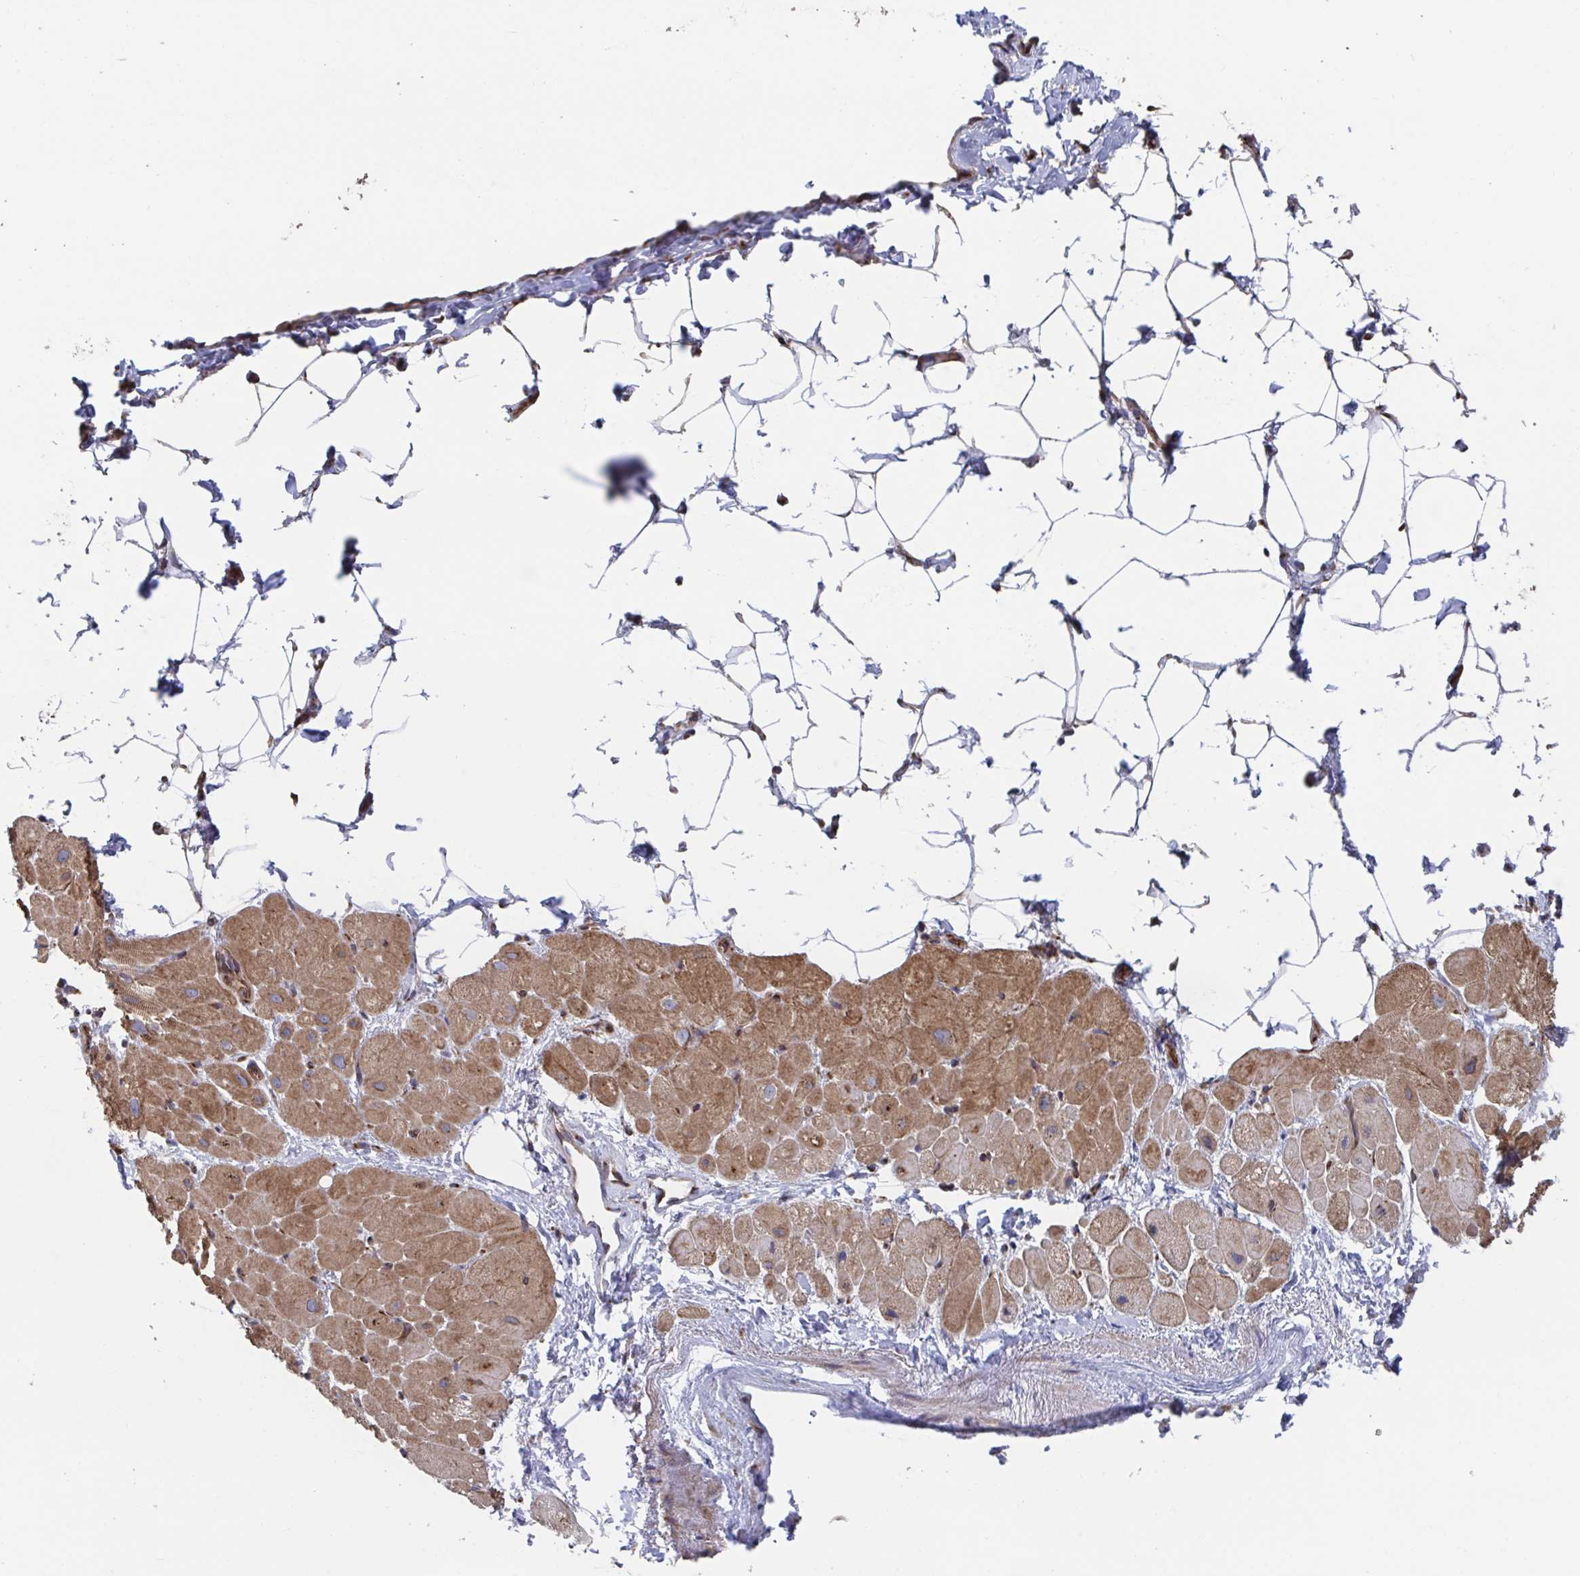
{"staining": {"intensity": "moderate", "quantity": ">75%", "location": "cytoplasmic/membranous"}, "tissue": "heart muscle", "cell_type": "Cardiomyocytes", "image_type": "normal", "snomed": [{"axis": "morphology", "description": "Normal tissue, NOS"}, {"axis": "topography", "description": "Heart"}], "caption": "The immunohistochemical stain highlights moderate cytoplasmic/membranous staining in cardiomyocytes of normal heart muscle.", "gene": "FJX1", "patient": {"sex": "male", "age": 62}}